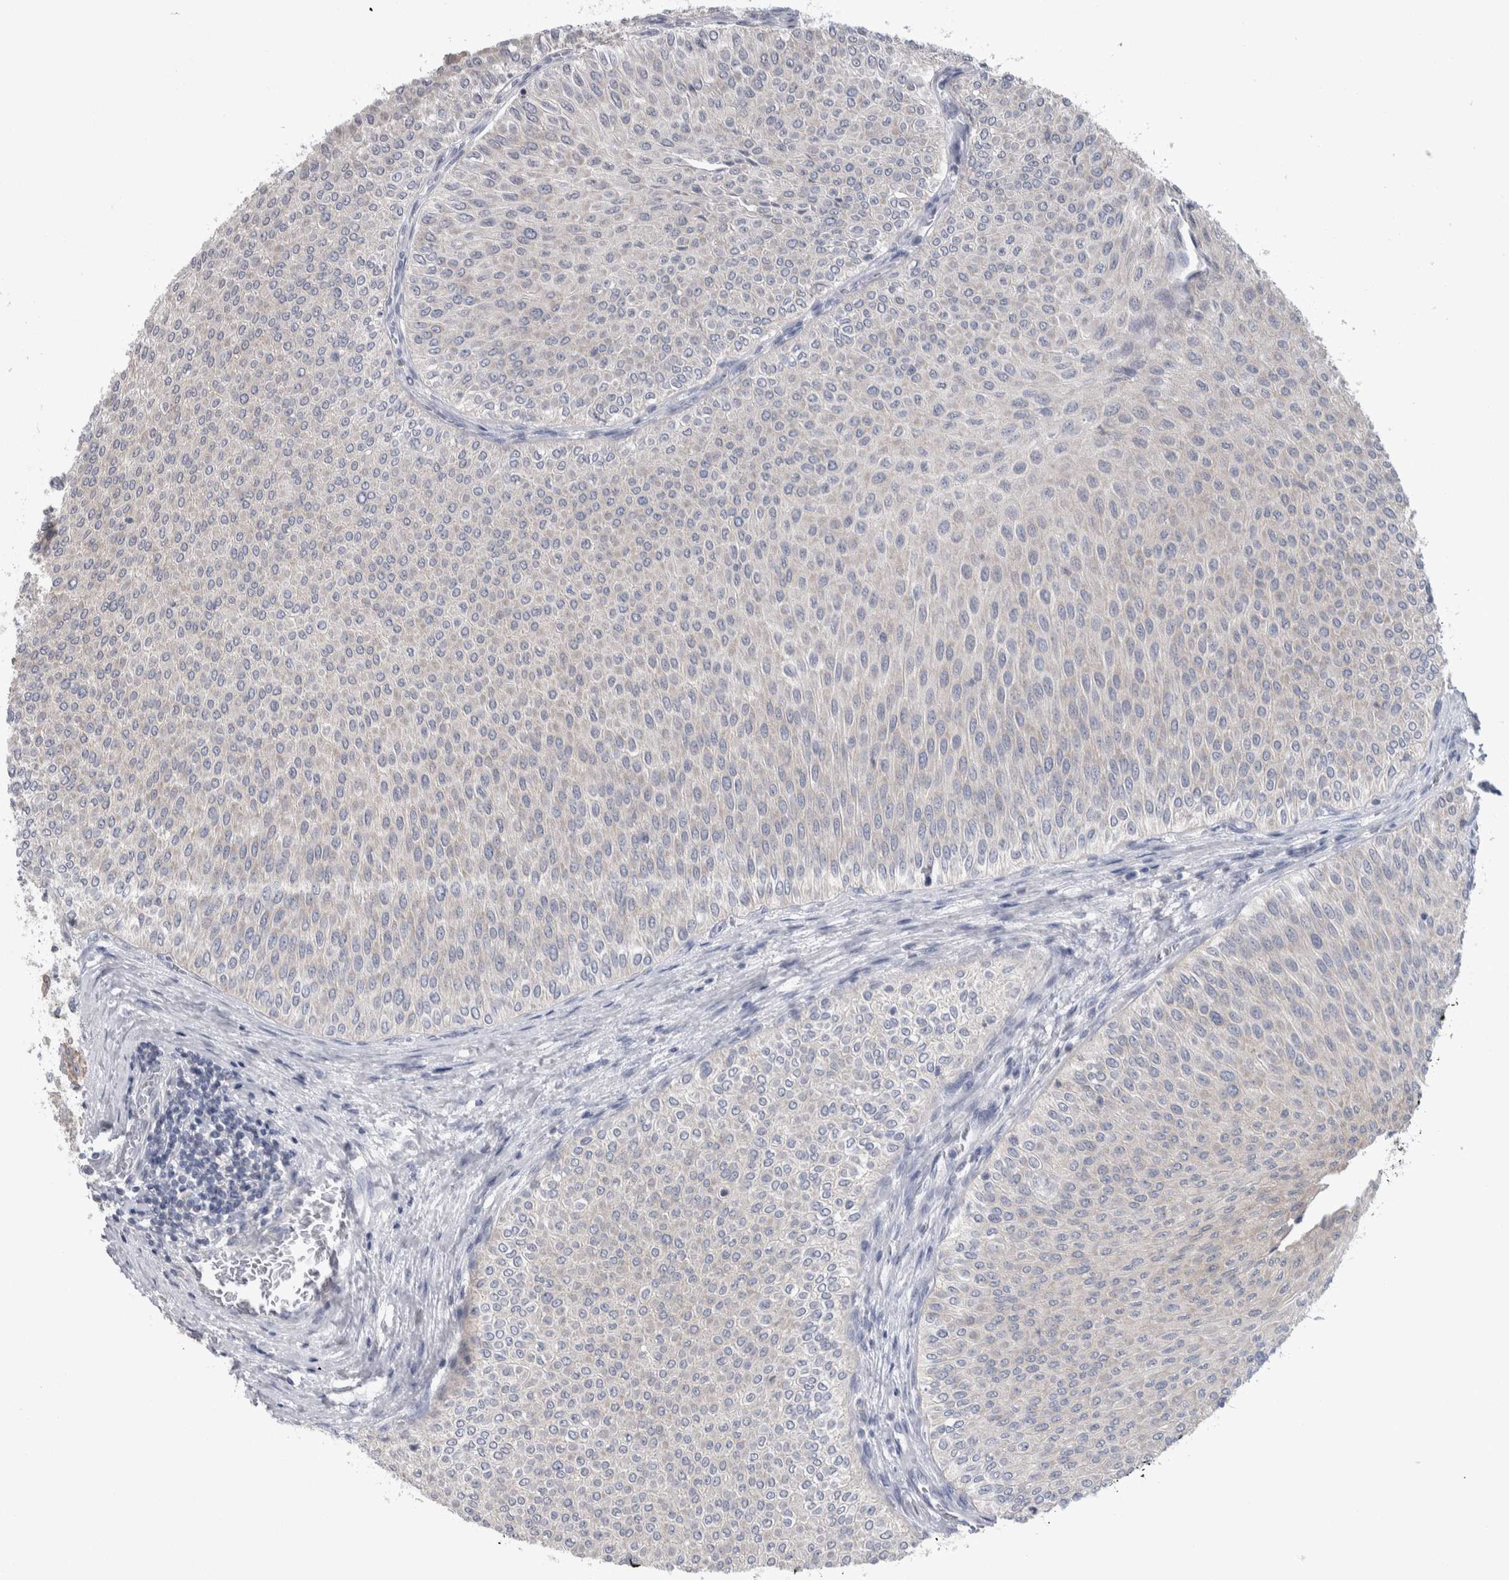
{"staining": {"intensity": "negative", "quantity": "none", "location": "none"}, "tissue": "urothelial cancer", "cell_type": "Tumor cells", "image_type": "cancer", "snomed": [{"axis": "morphology", "description": "Urothelial carcinoma, Low grade"}, {"axis": "topography", "description": "Urinary bladder"}], "caption": "IHC of human low-grade urothelial carcinoma displays no expression in tumor cells.", "gene": "HTATIP2", "patient": {"sex": "male", "age": 78}}